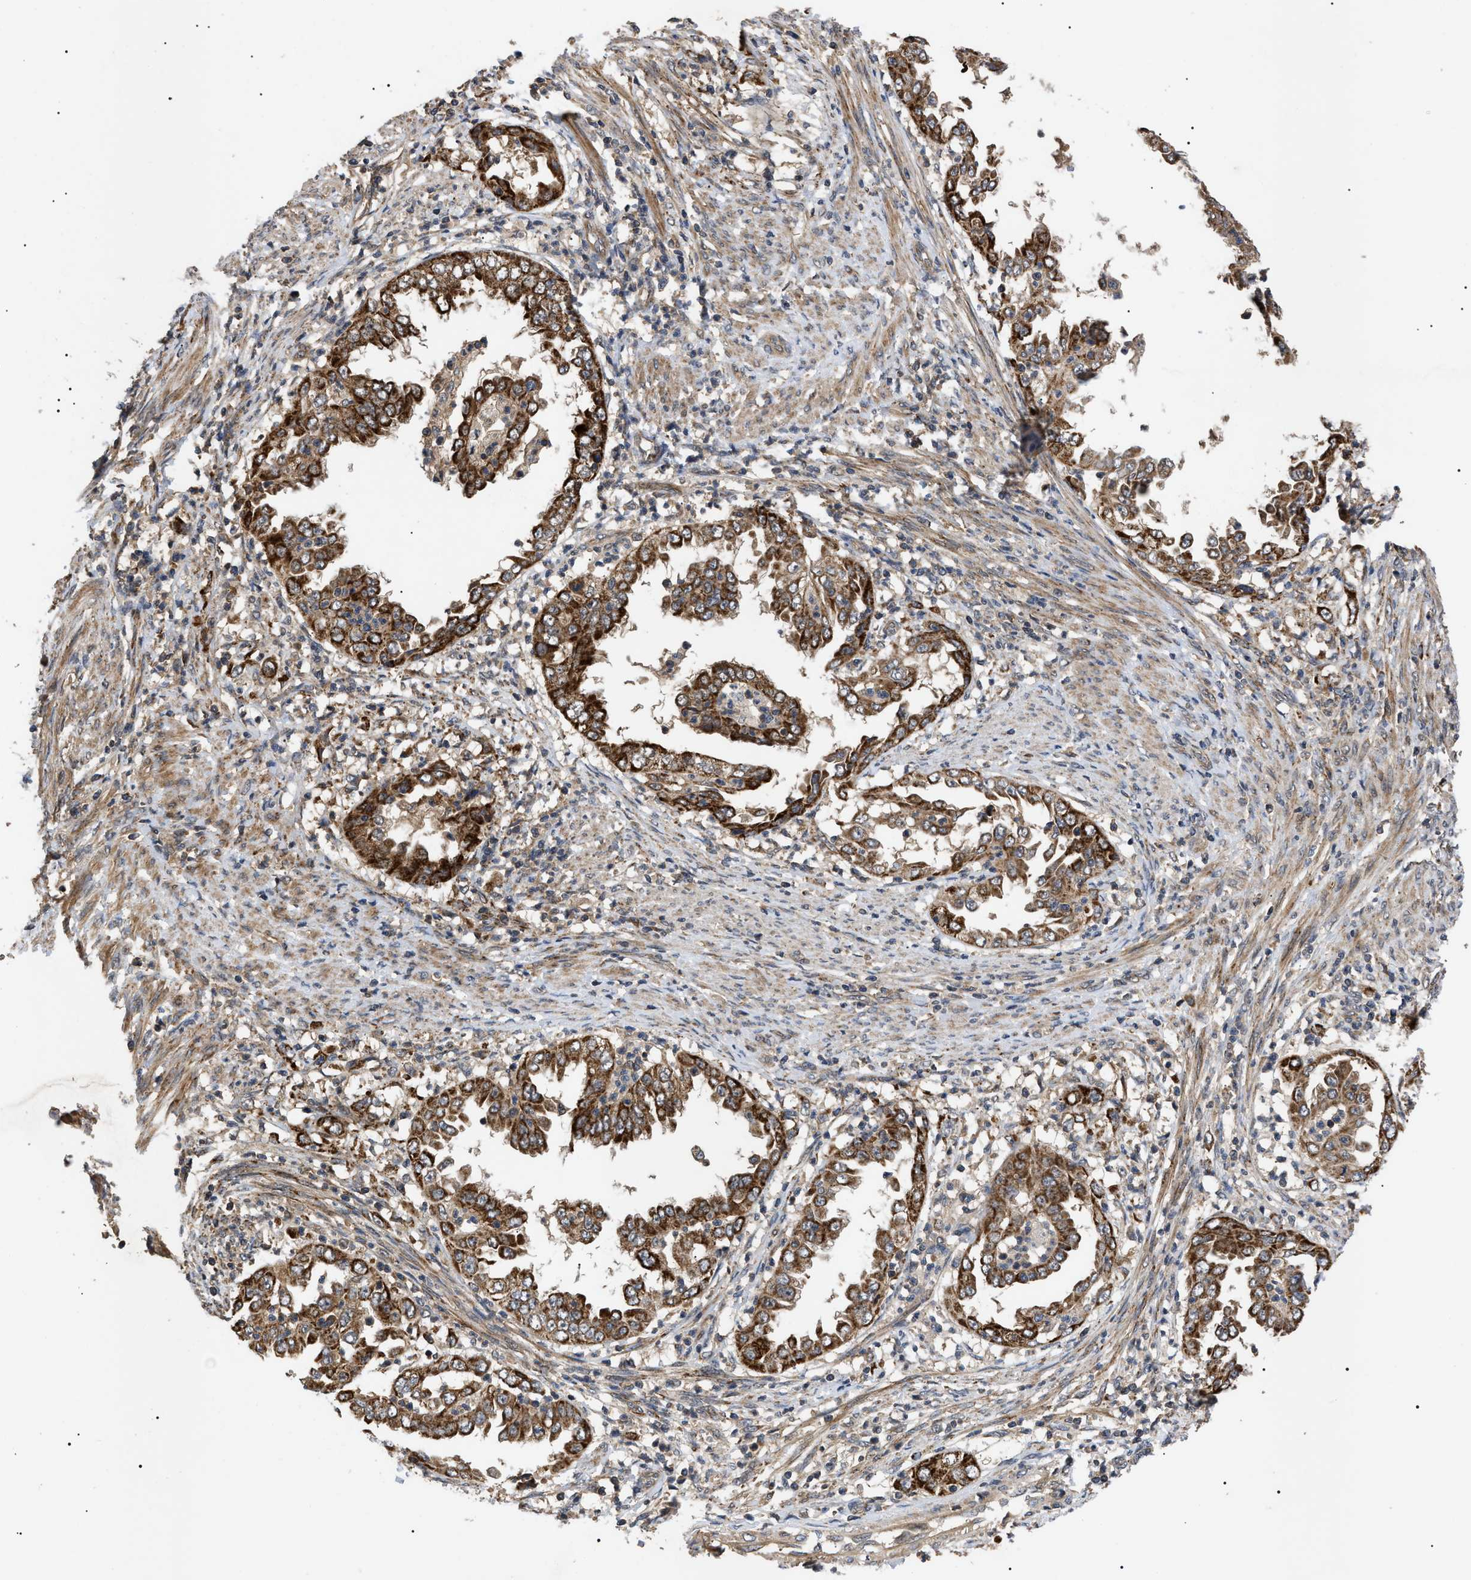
{"staining": {"intensity": "strong", "quantity": ">75%", "location": "cytoplasmic/membranous"}, "tissue": "endometrial cancer", "cell_type": "Tumor cells", "image_type": "cancer", "snomed": [{"axis": "morphology", "description": "Adenocarcinoma, NOS"}, {"axis": "topography", "description": "Endometrium"}], "caption": "Strong cytoplasmic/membranous positivity is identified in about >75% of tumor cells in endometrial cancer.", "gene": "ASTL", "patient": {"sex": "female", "age": 85}}